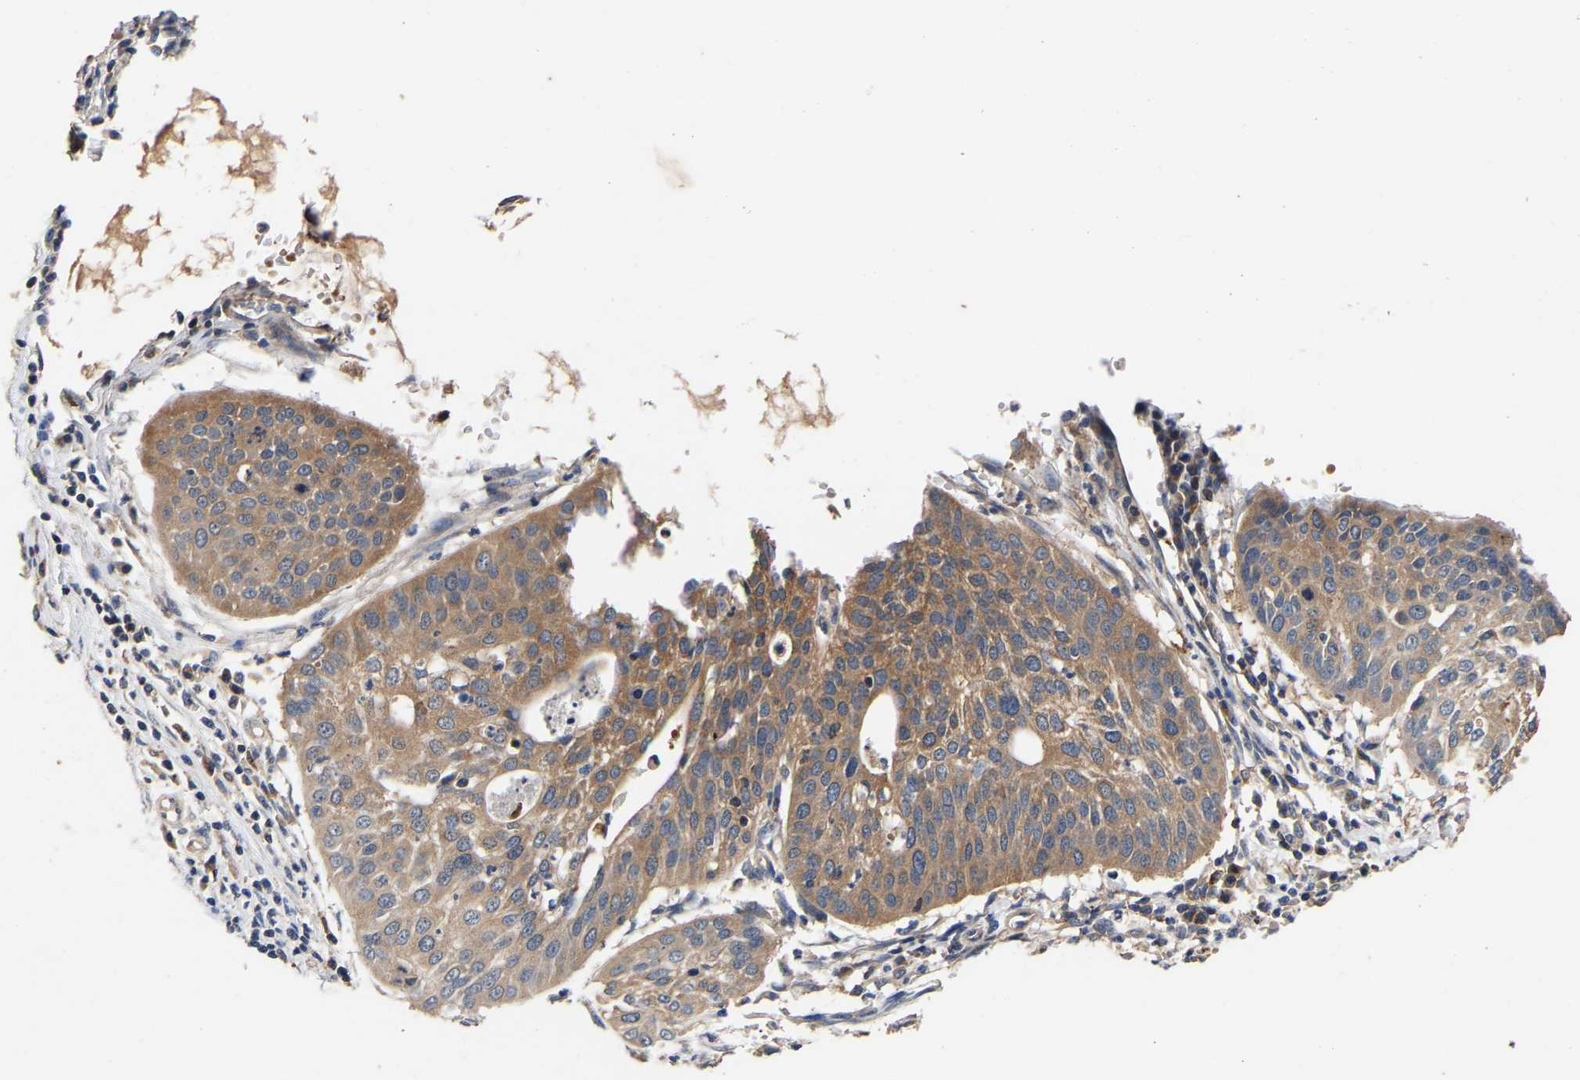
{"staining": {"intensity": "moderate", "quantity": ">75%", "location": "cytoplasmic/membranous"}, "tissue": "cervical cancer", "cell_type": "Tumor cells", "image_type": "cancer", "snomed": [{"axis": "morphology", "description": "Normal tissue, NOS"}, {"axis": "morphology", "description": "Squamous cell carcinoma, NOS"}, {"axis": "topography", "description": "Cervix"}], "caption": "Immunohistochemistry micrograph of neoplastic tissue: squamous cell carcinoma (cervical) stained using IHC demonstrates medium levels of moderate protein expression localized specifically in the cytoplasmic/membranous of tumor cells, appearing as a cytoplasmic/membranous brown color.", "gene": "LRBA", "patient": {"sex": "female", "age": 39}}